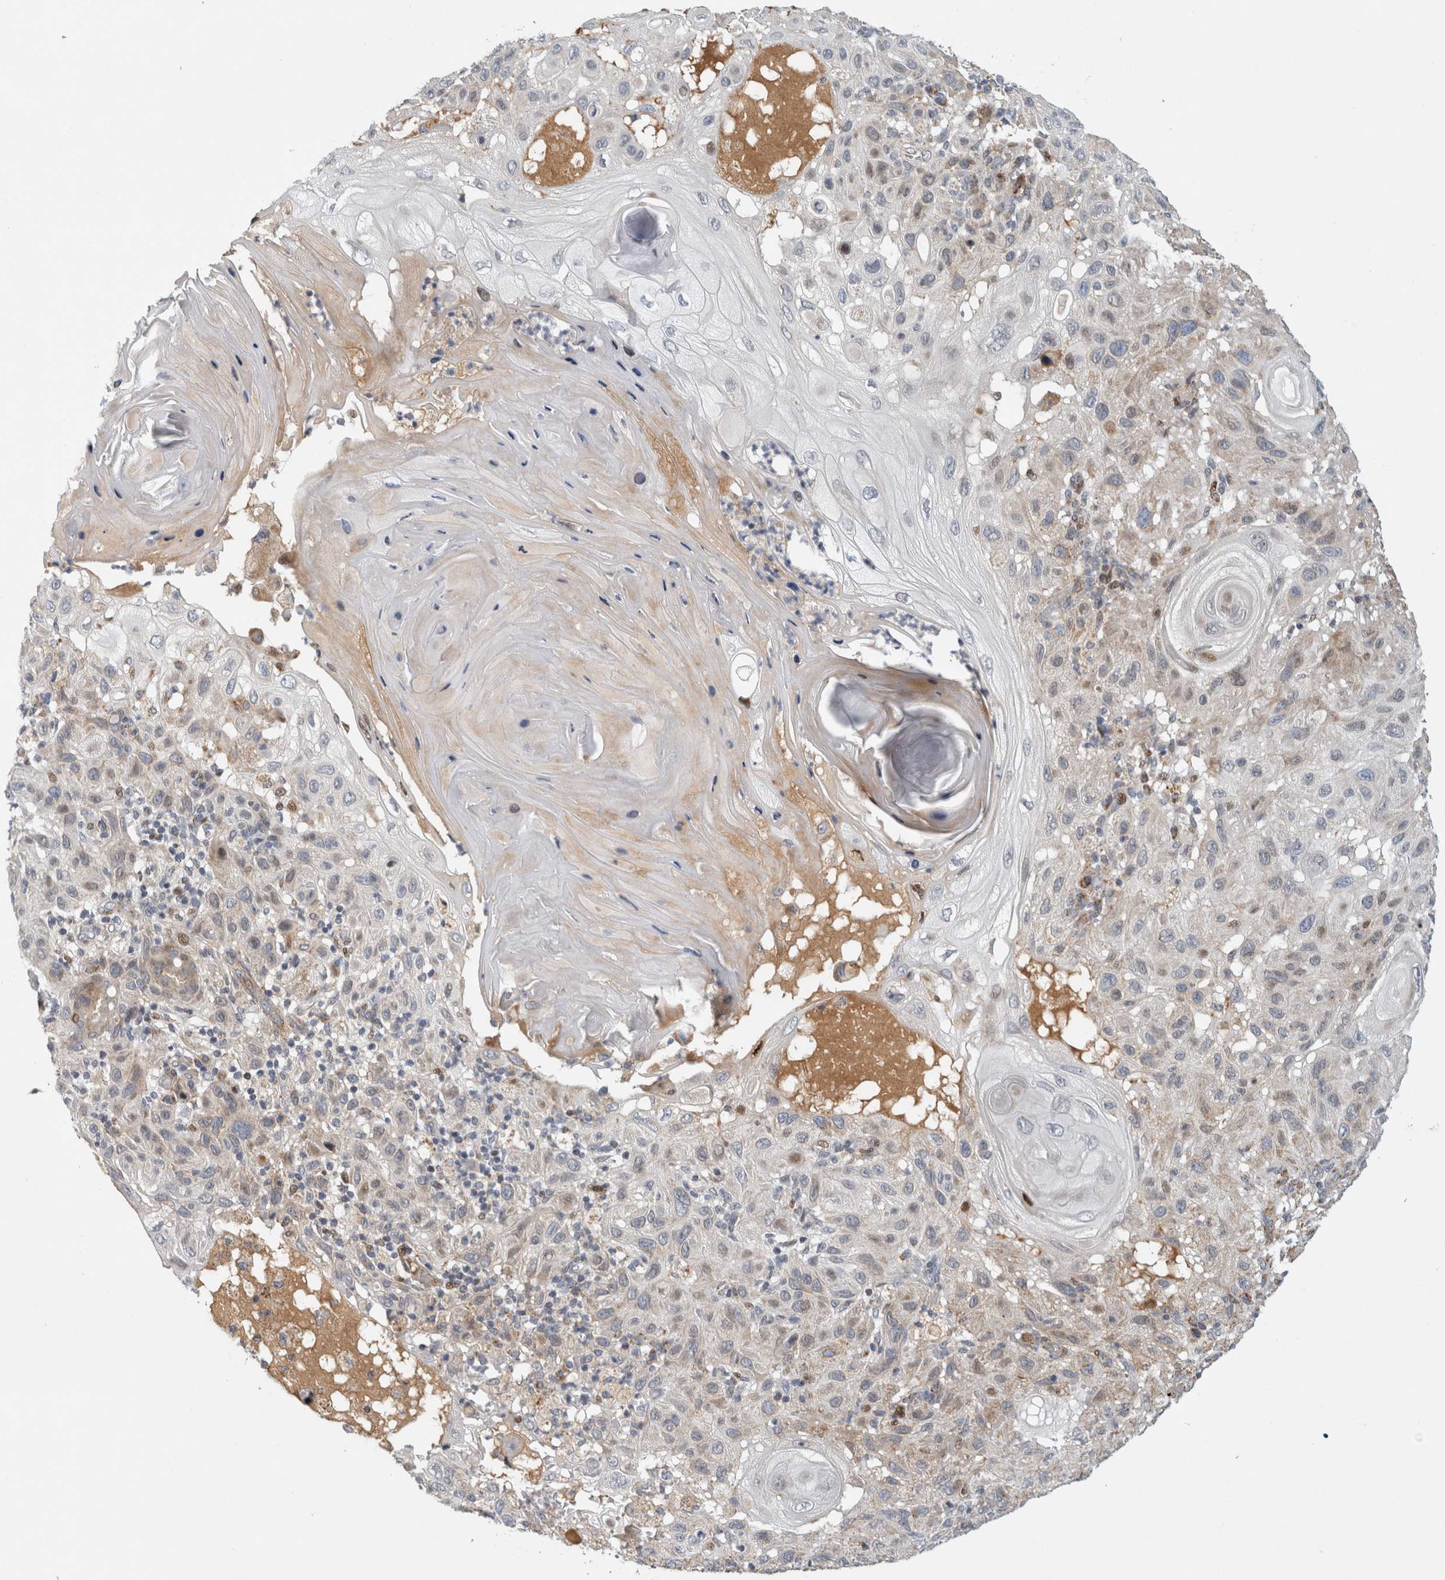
{"staining": {"intensity": "weak", "quantity": "<25%", "location": "cytoplasmic/membranous"}, "tissue": "skin cancer", "cell_type": "Tumor cells", "image_type": "cancer", "snomed": [{"axis": "morphology", "description": "Normal tissue, NOS"}, {"axis": "morphology", "description": "Squamous cell carcinoma, NOS"}, {"axis": "topography", "description": "Skin"}], "caption": "Skin squamous cell carcinoma stained for a protein using IHC exhibits no staining tumor cells.", "gene": "RBM48", "patient": {"sex": "female", "age": 96}}